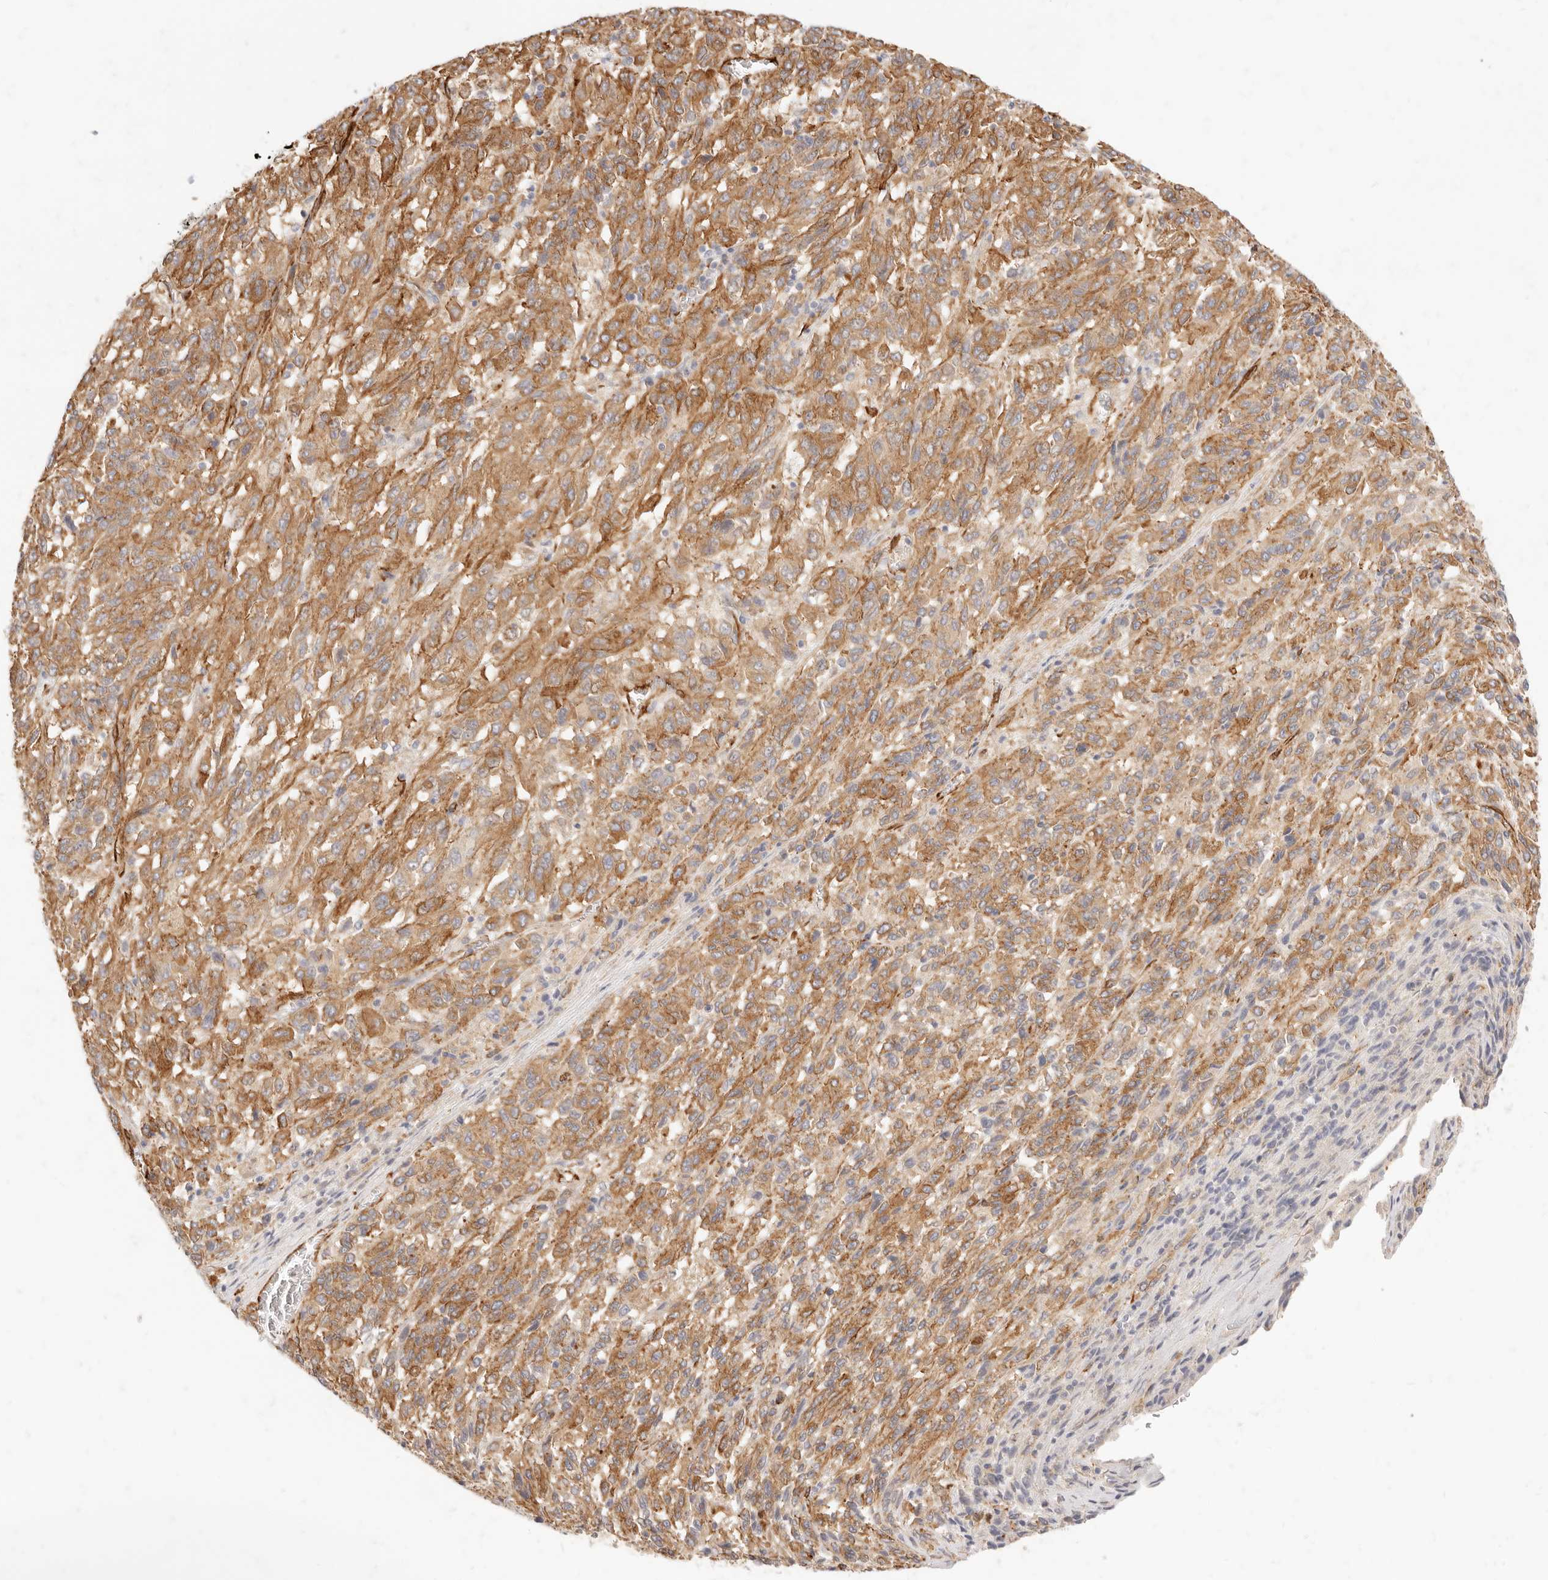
{"staining": {"intensity": "moderate", "quantity": ">75%", "location": "cytoplasmic/membranous"}, "tissue": "melanoma", "cell_type": "Tumor cells", "image_type": "cancer", "snomed": [{"axis": "morphology", "description": "Malignant melanoma, Metastatic site"}, {"axis": "topography", "description": "Lung"}], "caption": "Melanoma tissue demonstrates moderate cytoplasmic/membranous expression in approximately >75% of tumor cells, visualized by immunohistochemistry.", "gene": "TMTC2", "patient": {"sex": "male", "age": 64}}